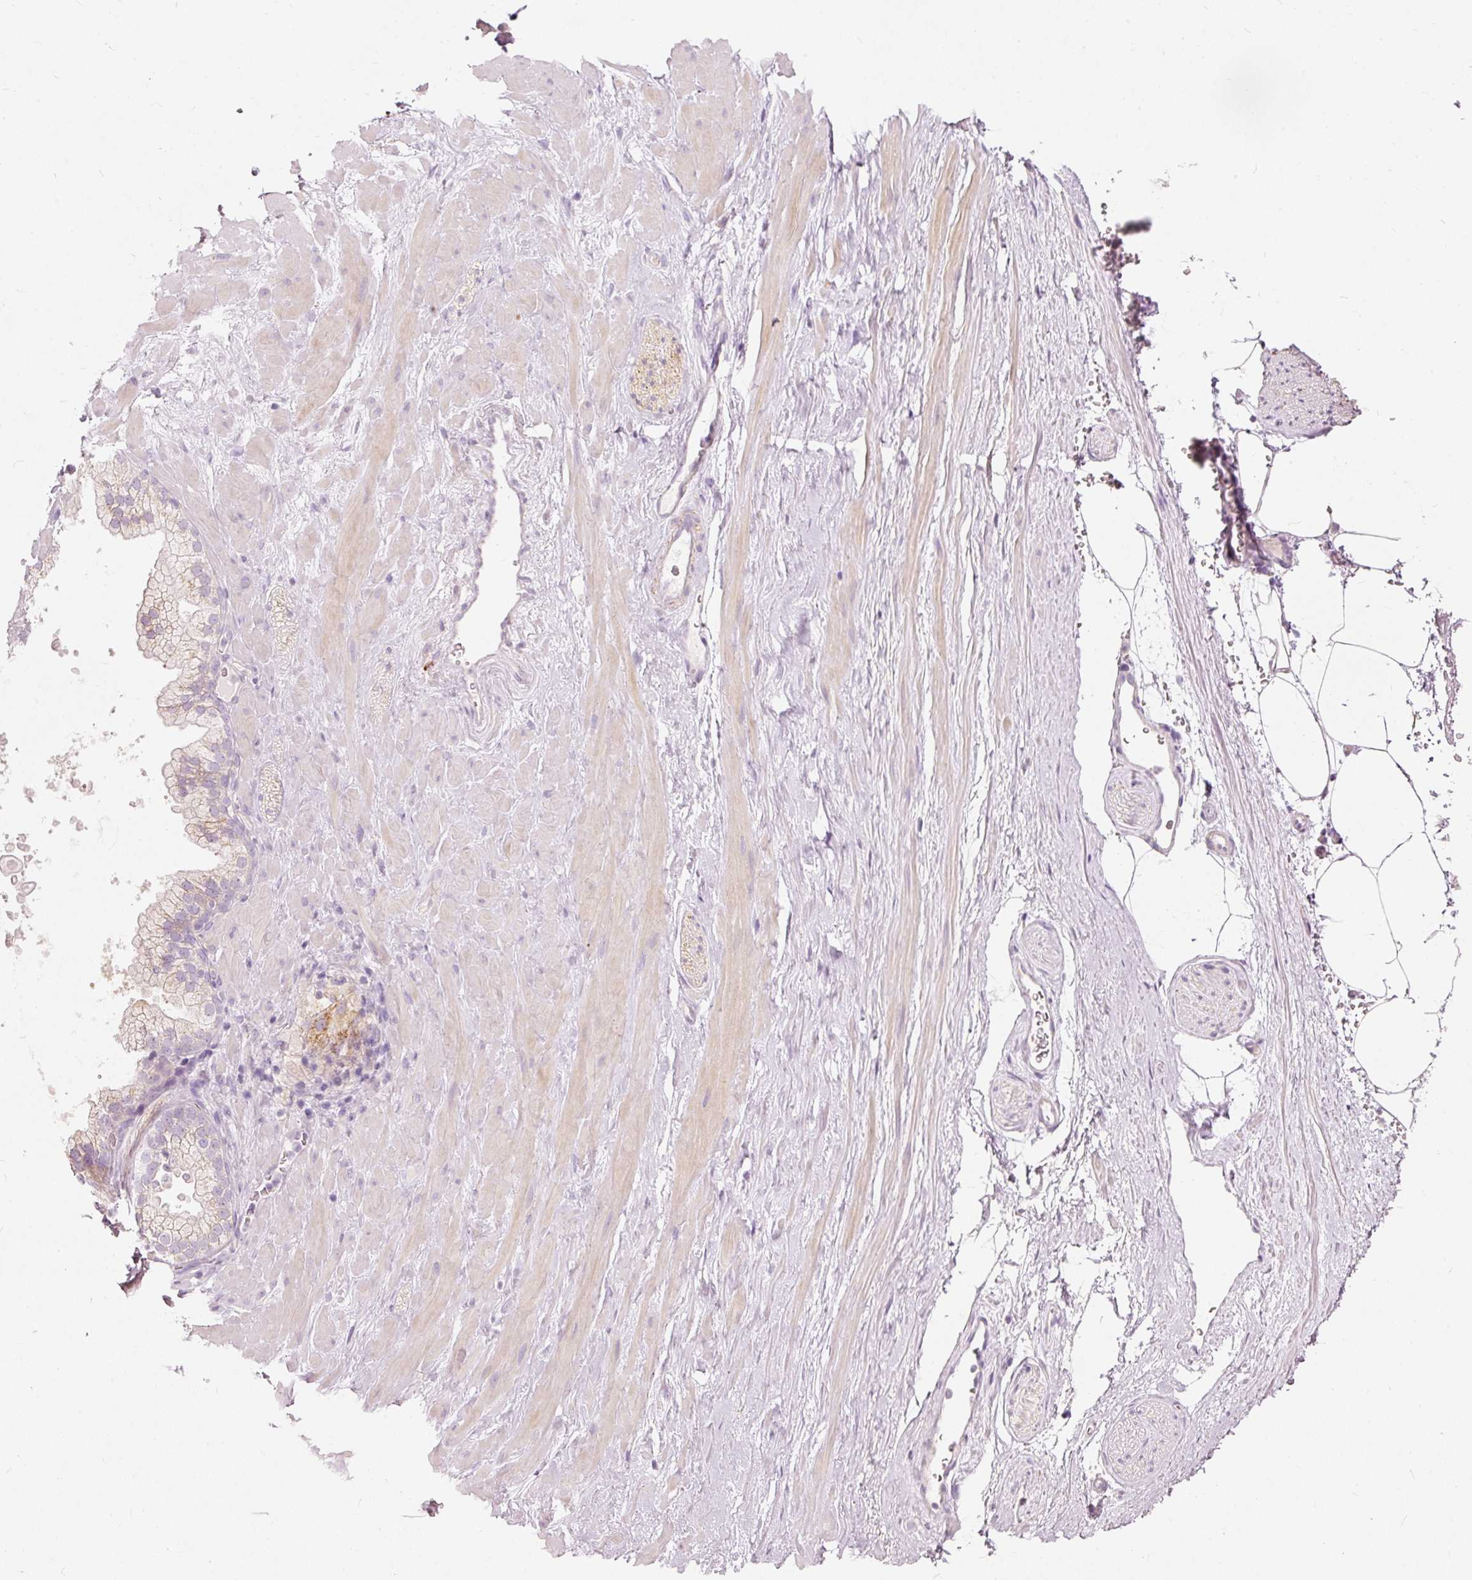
{"staining": {"intensity": "negative", "quantity": "none", "location": "none"}, "tissue": "adipose tissue", "cell_type": "Adipocytes", "image_type": "normal", "snomed": [{"axis": "morphology", "description": "Normal tissue, NOS"}, {"axis": "topography", "description": "Prostate"}, {"axis": "topography", "description": "Peripheral nerve tissue"}], "caption": "Adipocytes are negative for brown protein staining in normal adipose tissue. (IHC, brightfield microscopy, high magnification).", "gene": "MTHFD2", "patient": {"sex": "male", "age": 61}}